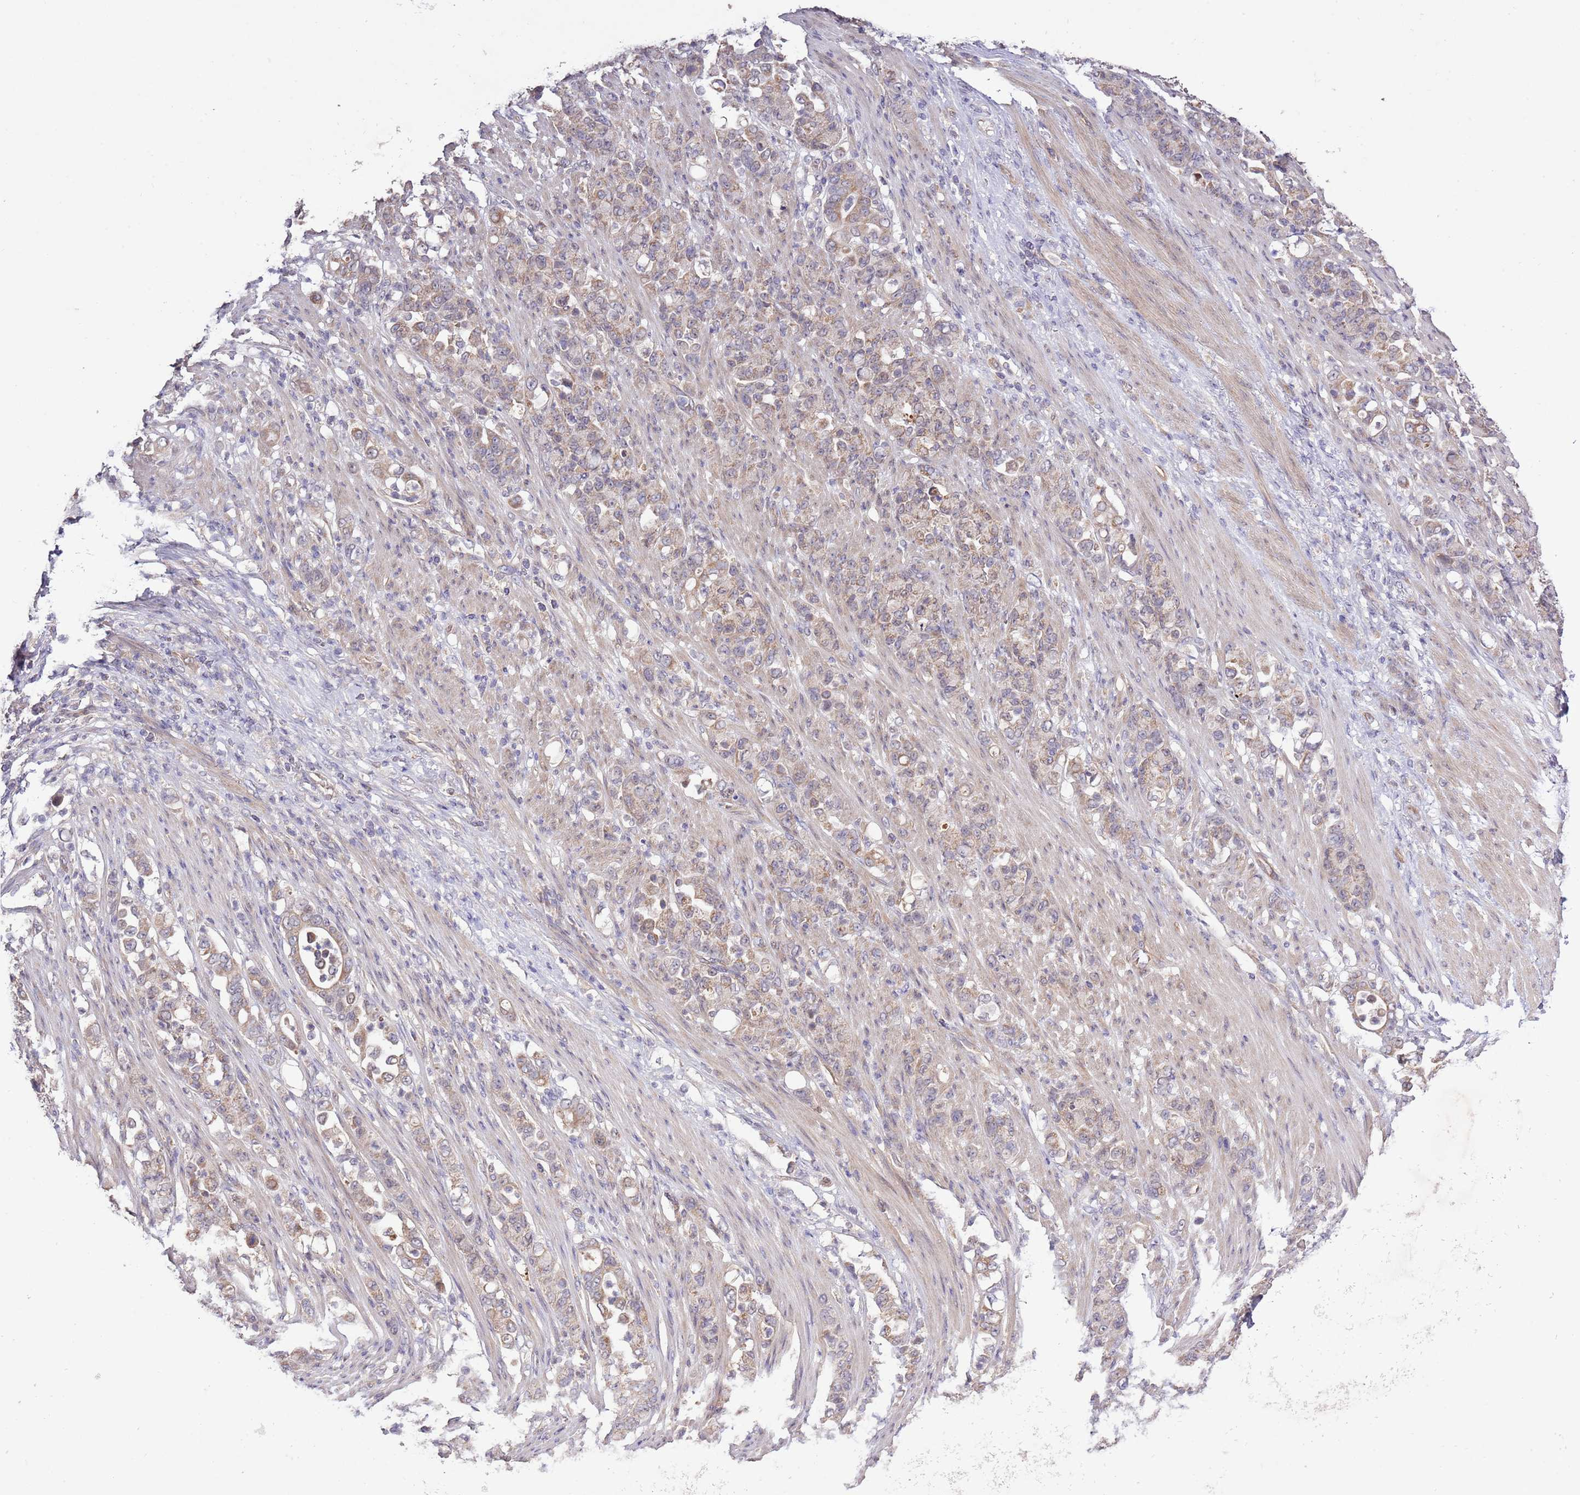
{"staining": {"intensity": "weak", "quantity": ">75%", "location": "cytoplasmic/membranous"}, "tissue": "stomach cancer", "cell_type": "Tumor cells", "image_type": "cancer", "snomed": [{"axis": "morphology", "description": "Normal tissue, NOS"}, {"axis": "morphology", "description": "Adenocarcinoma, NOS"}, {"axis": "topography", "description": "Stomach"}], "caption": "The immunohistochemical stain labels weak cytoplasmic/membranous staining in tumor cells of stomach cancer (adenocarcinoma) tissue. (DAB (3,3'-diaminobenzidine) = brown stain, brightfield microscopy at high magnification).", "gene": "IVD", "patient": {"sex": "female", "age": 79}}